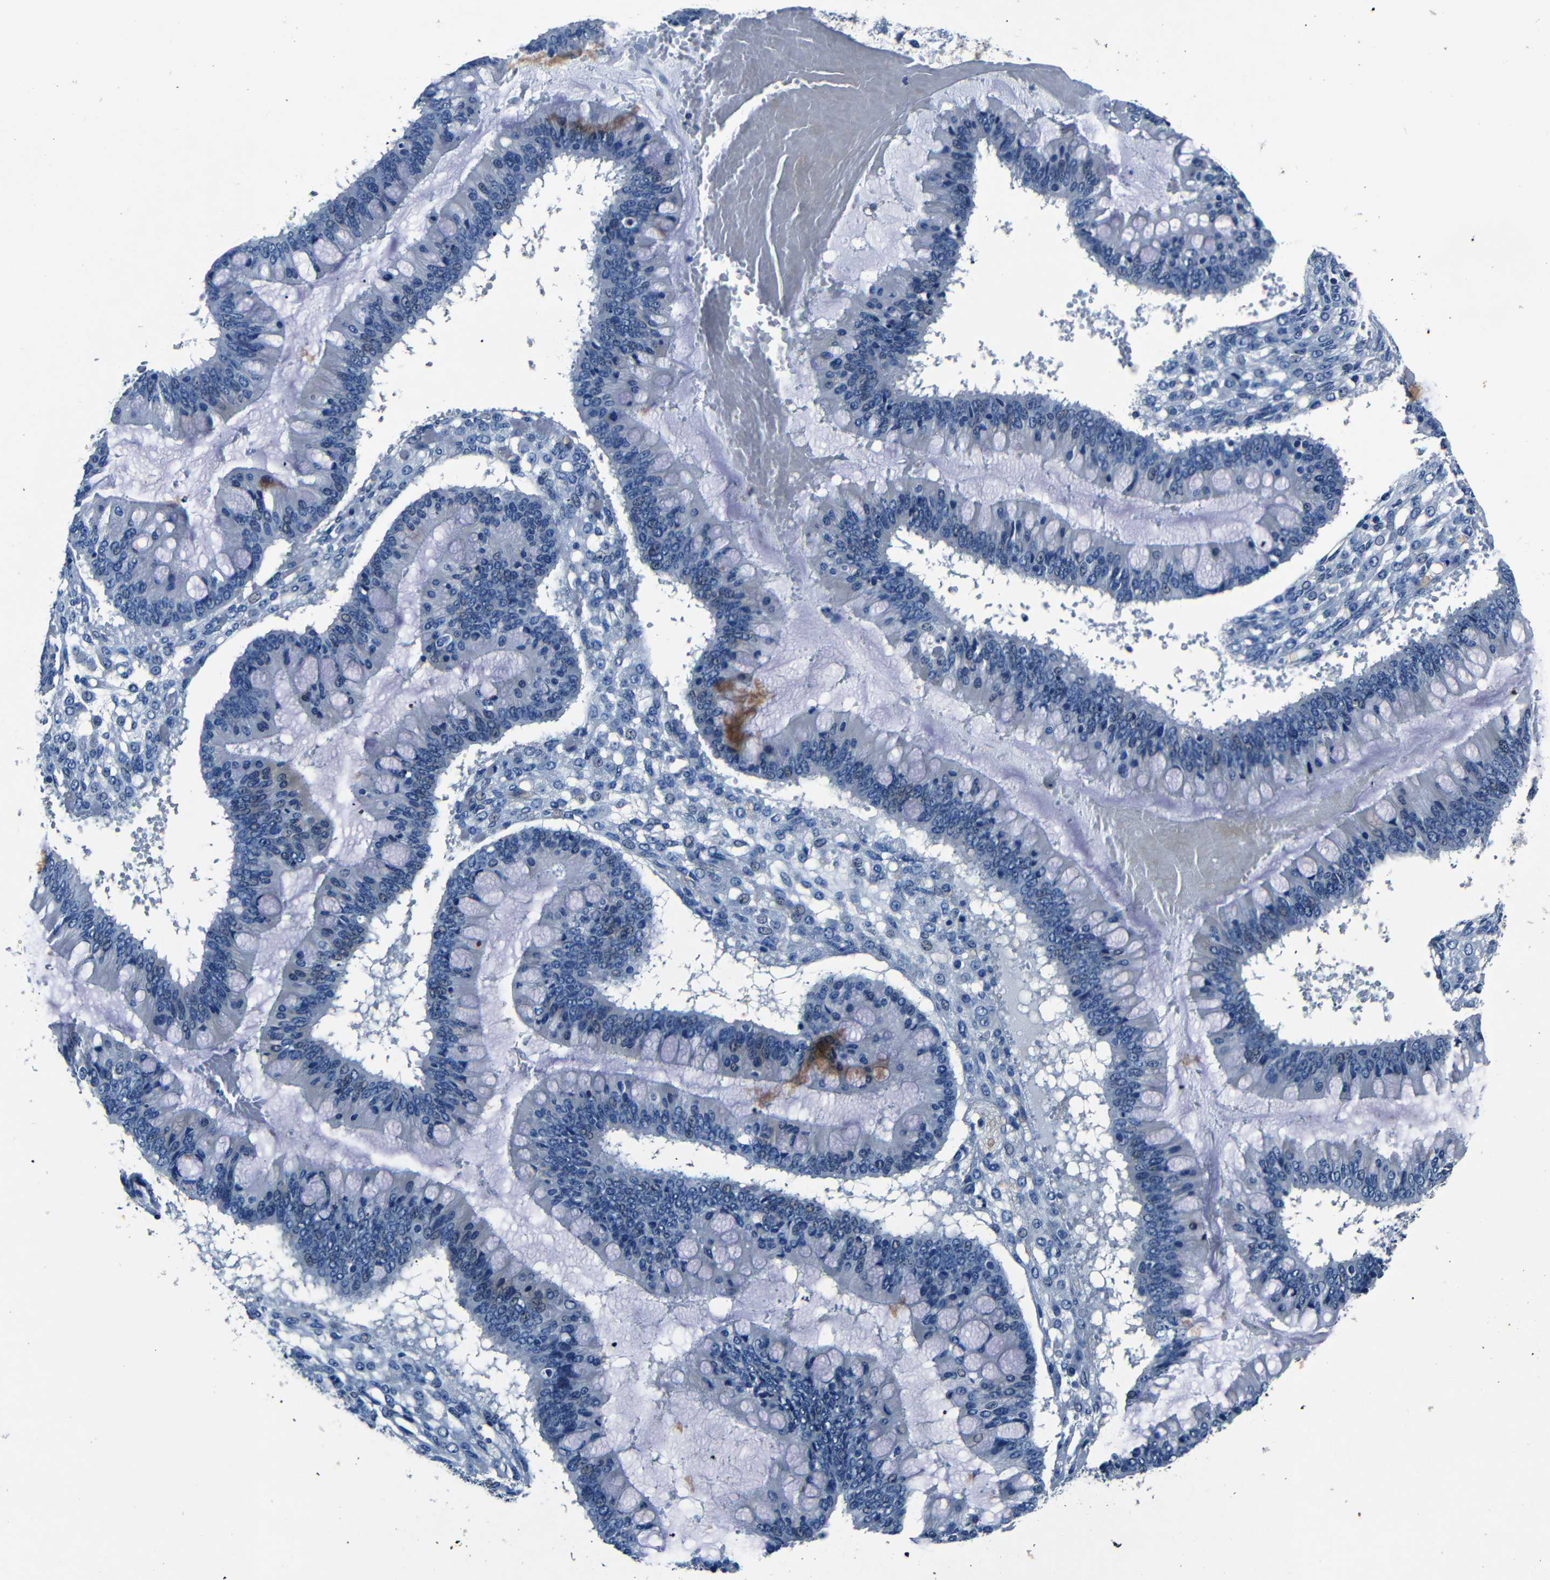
{"staining": {"intensity": "negative", "quantity": "none", "location": "none"}, "tissue": "ovarian cancer", "cell_type": "Tumor cells", "image_type": "cancer", "snomed": [{"axis": "morphology", "description": "Cystadenocarcinoma, mucinous, NOS"}, {"axis": "topography", "description": "Ovary"}], "caption": "There is no significant expression in tumor cells of ovarian cancer (mucinous cystadenocarcinoma).", "gene": "NCMAP", "patient": {"sex": "female", "age": 73}}